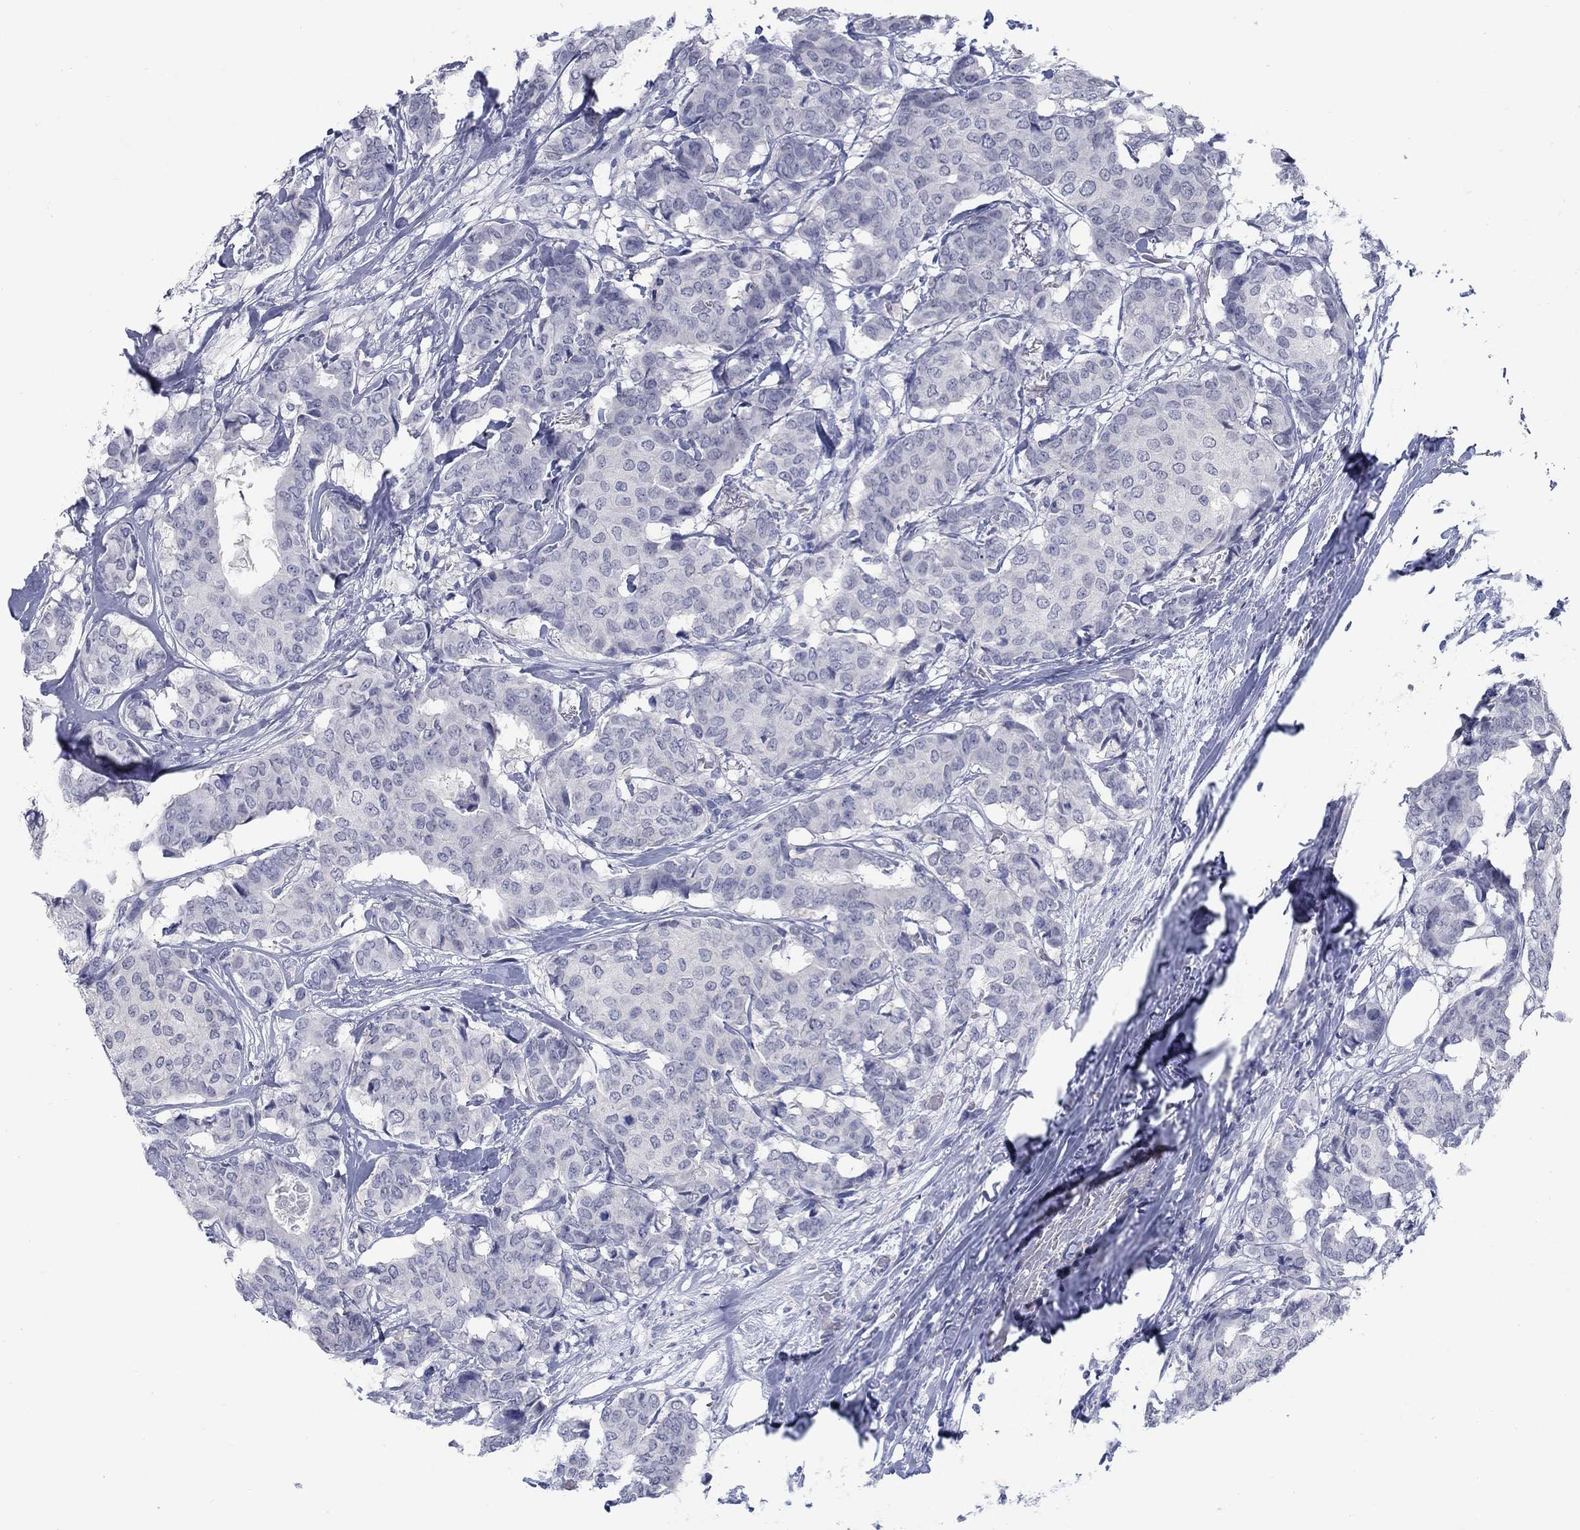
{"staining": {"intensity": "negative", "quantity": "none", "location": "none"}, "tissue": "breast cancer", "cell_type": "Tumor cells", "image_type": "cancer", "snomed": [{"axis": "morphology", "description": "Duct carcinoma"}, {"axis": "topography", "description": "Breast"}], "caption": "Immunohistochemistry (IHC) photomicrograph of human breast cancer (infiltrating ductal carcinoma) stained for a protein (brown), which displays no staining in tumor cells.", "gene": "ATP6V1G2", "patient": {"sex": "female", "age": 75}}